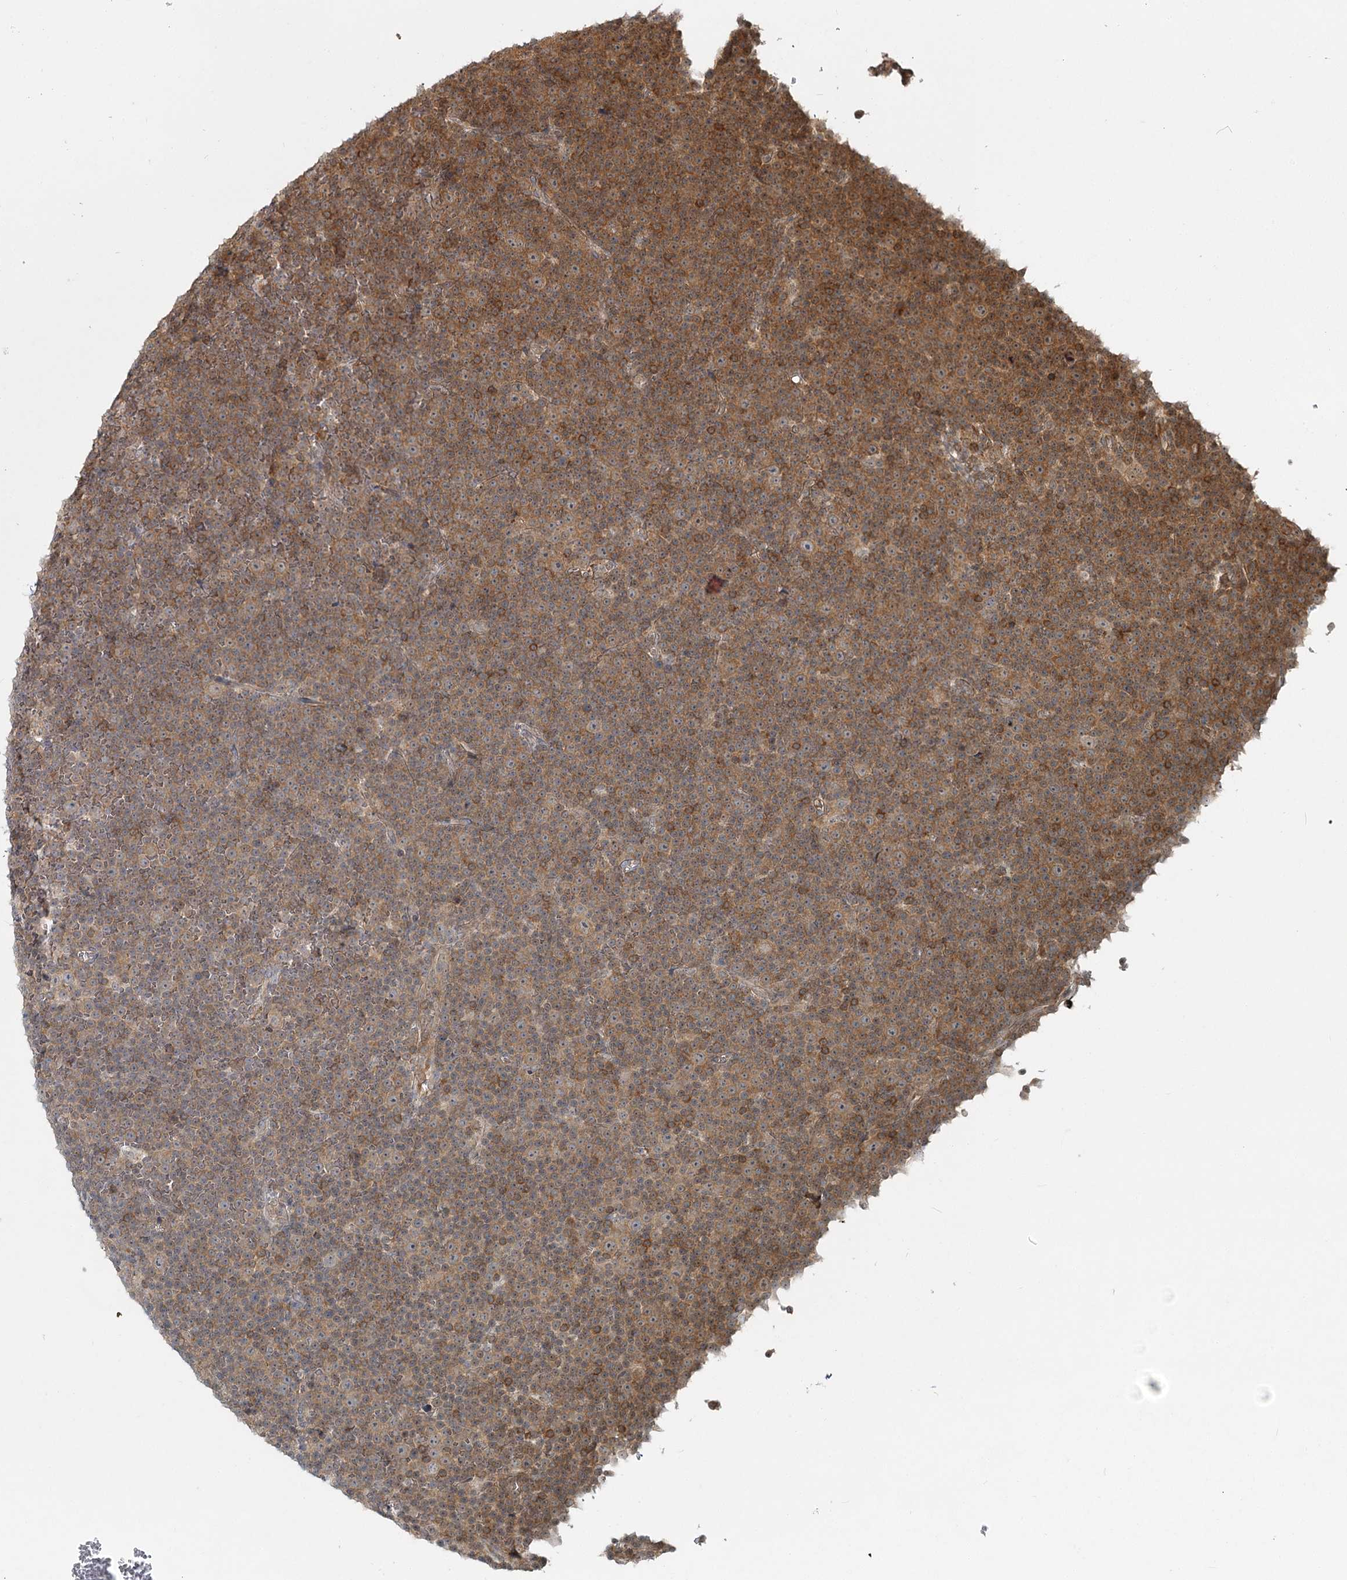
{"staining": {"intensity": "moderate", "quantity": ">75%", "location": "cytoplasmic/membranous"}, "tissue": "lymphoma", "cell_type": "Tumor cells", "image_type": "cancer", "snomed": [{"axis": "morphology", "description": "Malignant lymphoma, non-Hodgkin's type, Low grade"}, {"axis": "topography", "description": "Lymph node"}], "caption": "A histopathology image of human low-grade malignant lymphoma, non-Hodgkin's type stained for a protein exhibits moderate cytoplasmic/membranous brown staining in tumor cells. Using DAB (brown) and hematoxylin (blue) stains, captured at high magnification using brightfield microscopy.", "gene": "FAM120B", "patient": {"sex": "female", "age": 67}}